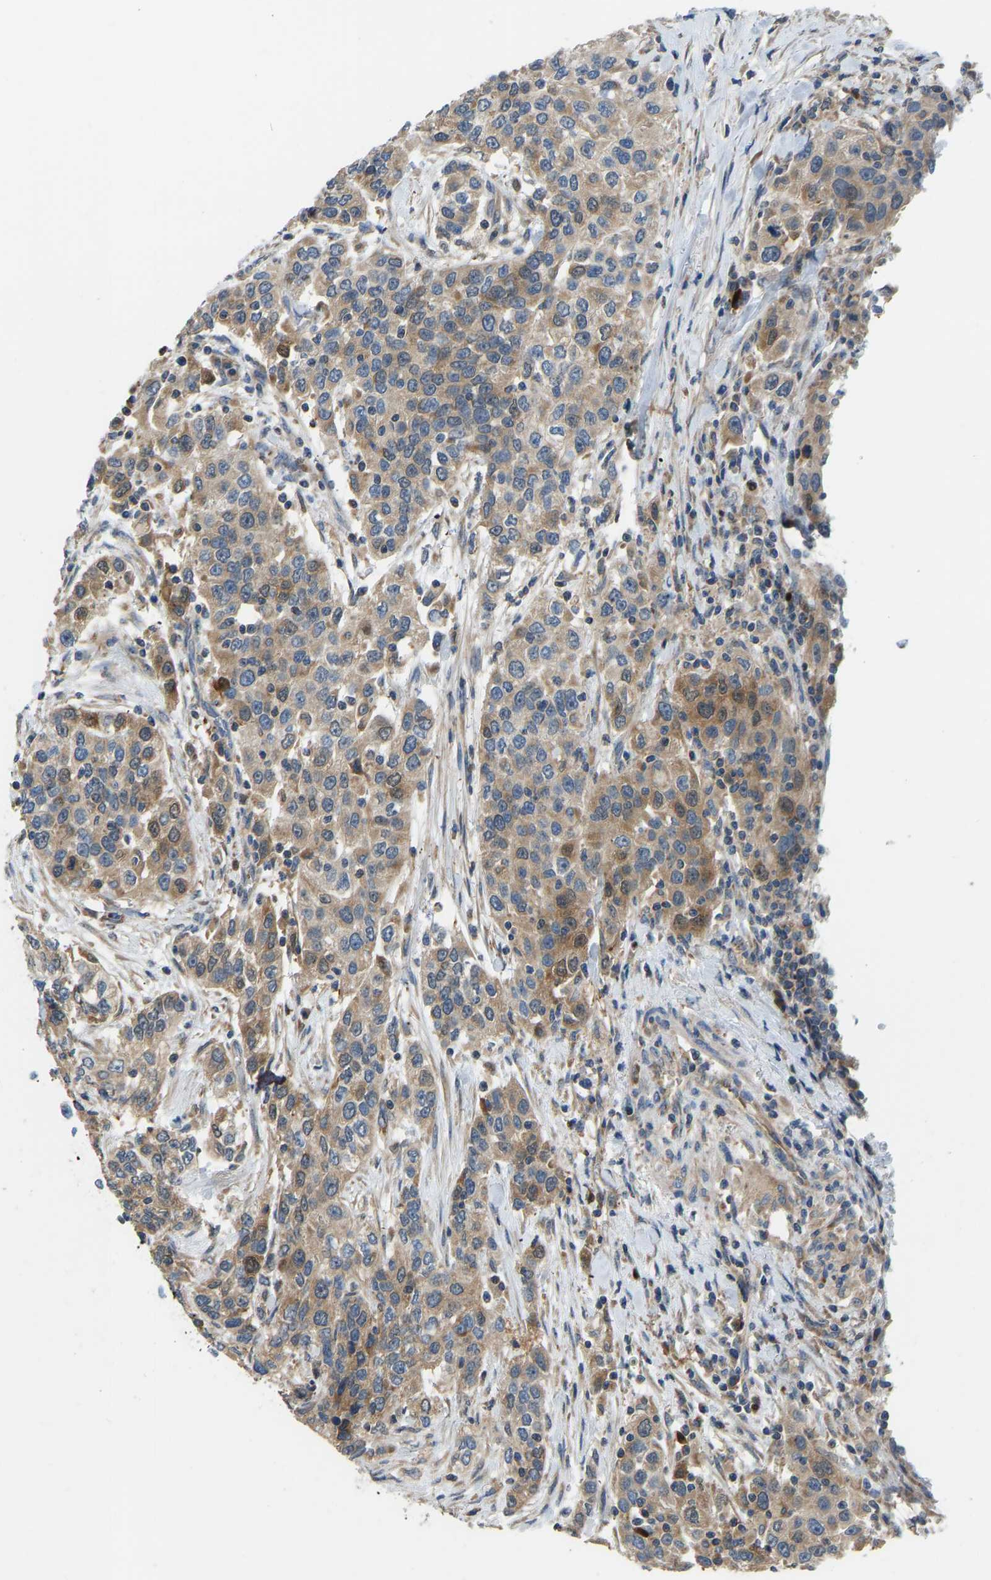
{"staining": {"intensity": "moderate", "quantity": ">75%", "location": "cytoplasmic/membranous"}, "tissue": "urothelial cancer", "cell_type": "Tumor cells", "image_type": "cancer", "snomed": [{"axis": "morphology", "description": "Urothelial carcinoma, High grade"}, {"axis": "topography", "description": "Urinary bladder"}], "caption": "Protein staining reveals moderate cytoplasmic/membranous positivity in about >75% of tumor cells in urothelial carcinoma (high-grade). (DAB (3,3'-diaminobenzidine) IHC, brown staining for protein, blue staining for nuclei).", "gene": "RBP1", "patient": {"sex": "female", "age": 80}}